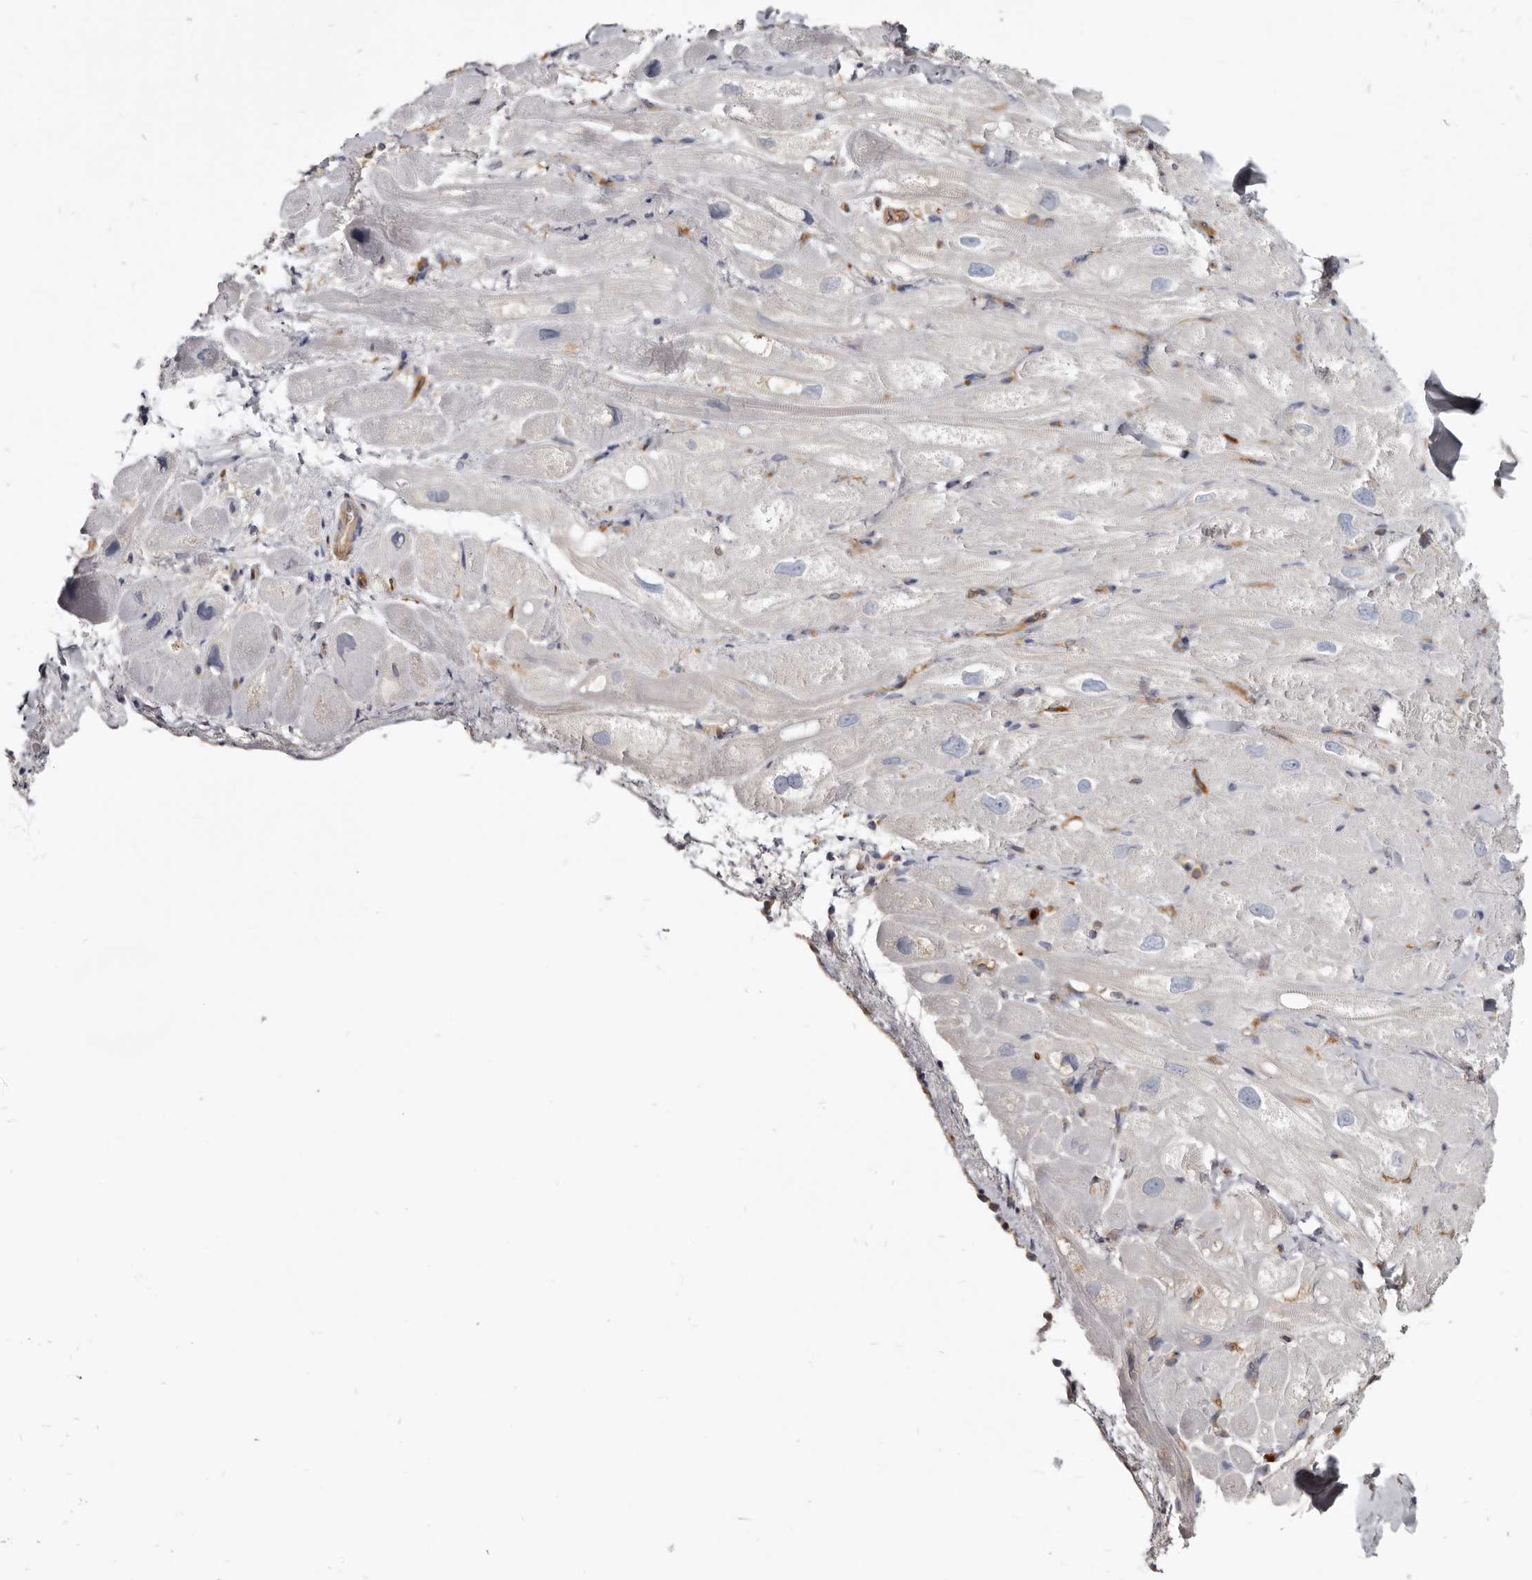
{"staining": {"intensity": "negative", "quantity": "none", "location": "none"}, "tissue": "heart muscle", "cell_type": "Cardiomyocytes", "image_type": "normal", "snomed": [{"axis": "morphology", "description": "Normal tissue, NOS"}, {"axis": "topography", "description": "Heart"}], "caption": "The micrograph reveals no staining of cardiomyocytes in benign heart muscle.", "gene": "CBL", "patient": {"sex": "male", "age": 49}}